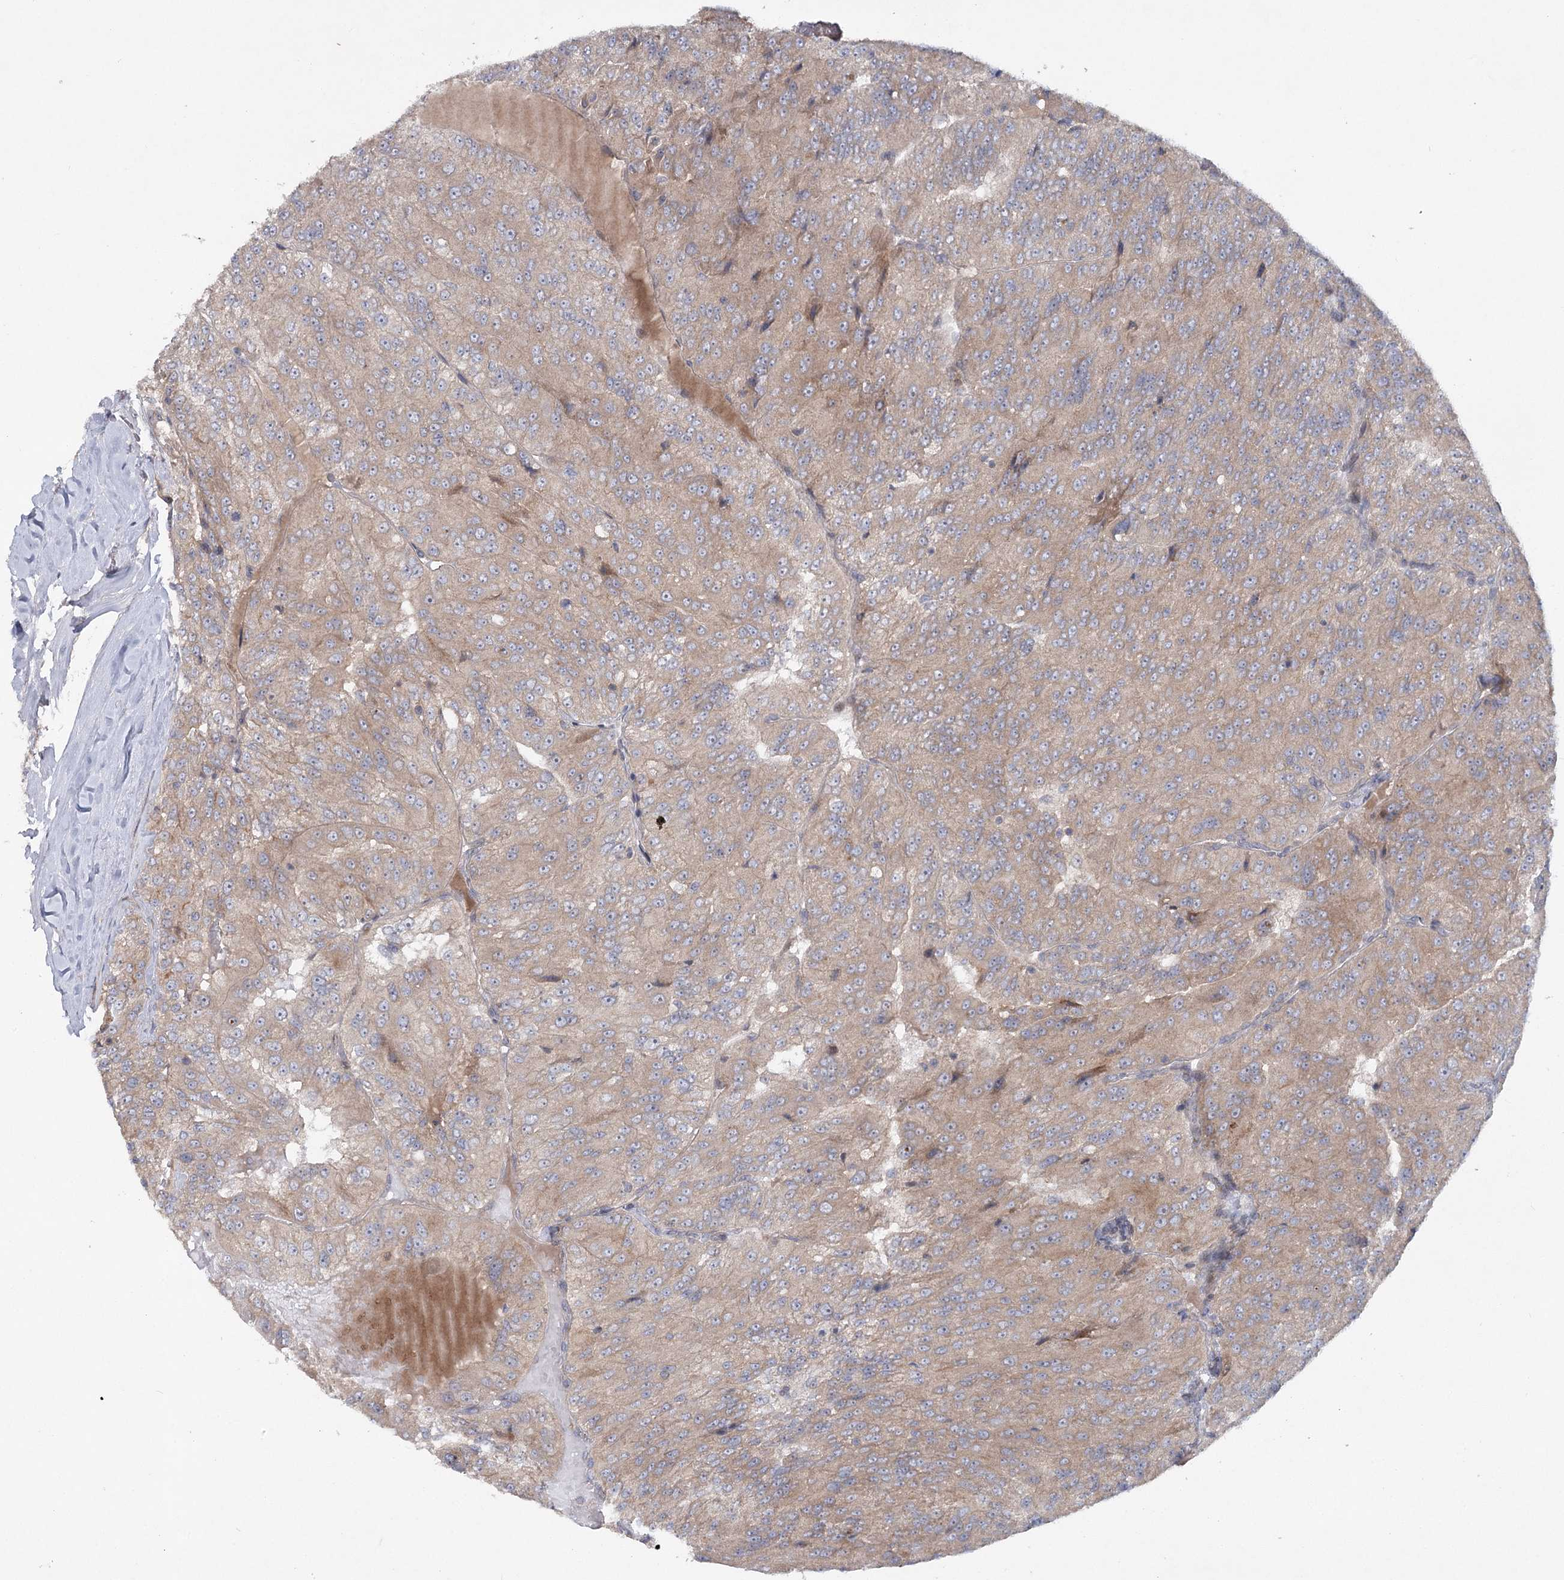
{"staining": {"intensity": "weak", "quantity": ">75%", "location": "cytoplasmic/membranous"}, "tissue": "renal cancer", "cell_type": "Tumor cells", "image_type": "cancer", "snomed": [{"axis": "morphology", "description": "Adenocarcinoma, NOS"}, {"axis": "topography", "description": "Kidney"}], "caption": "The histopathology image shows immunohistochemical staining of renal adenocarcinoma. There is weak cytoplasmic/membranous staining is seen in approximately >75% of tumor cells.", "gene": "MAP3K13", "patient": {"sex": "female", "age": 63}}